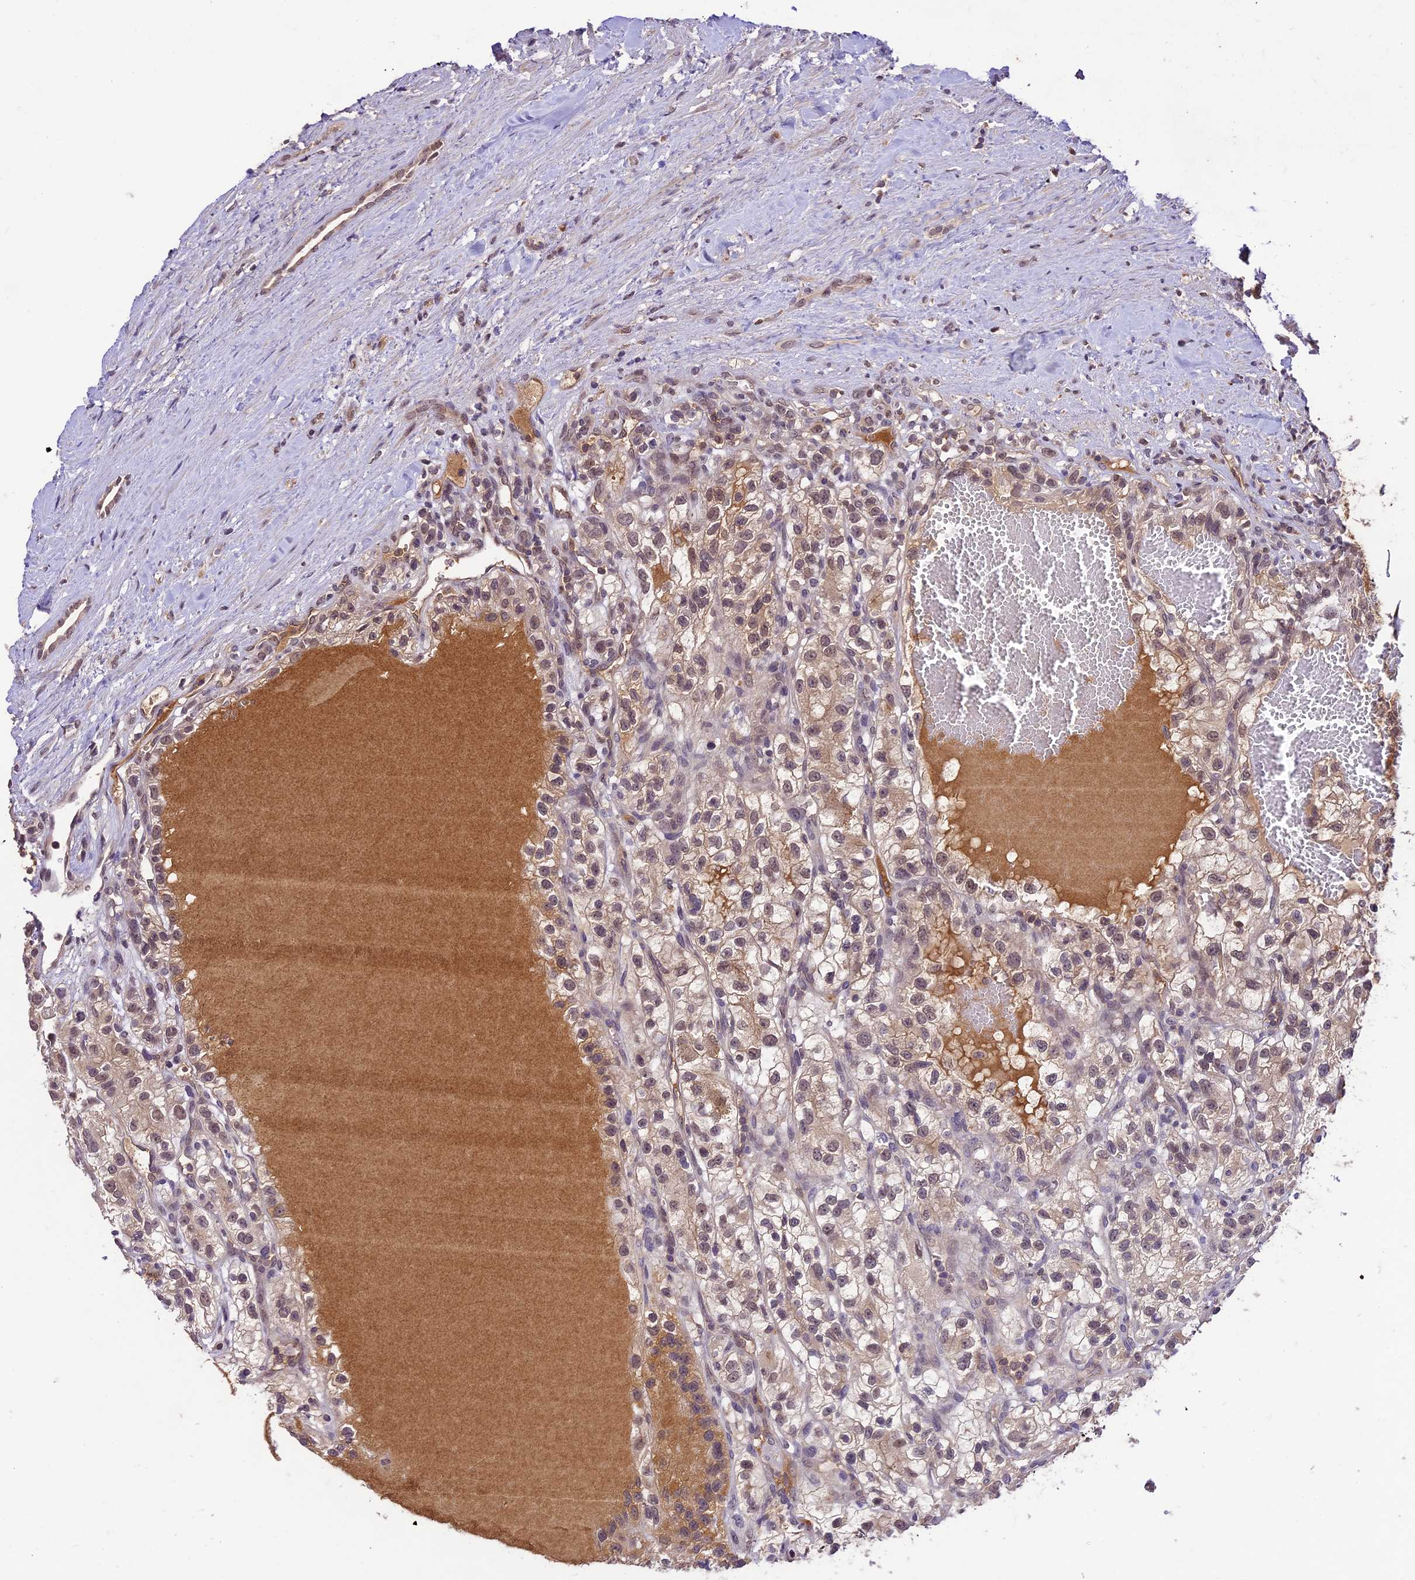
{"staining": {"intensity": "weak", "quantity": "25%-75%", "location": "cytoplasmic/membranous,nuclear"}, "tissue": "renal cancer", "cell_type": "Tumor cells", "image_type": "cancer", "snomed": [{"axis": "morphology", "description": "Adenocarcinoma, NOS"}, {"axis": "topography", "description": "Kidney"}], "caption": "About 25%-75% of tumor cells in human renal cancer exhibit weak cytoplasmic/membranous and nuclear protein positivity as visualized by brown immunohistochemical staining.", "gene": "ATP10A", "patient": {"sex": "female", "age": 57}}